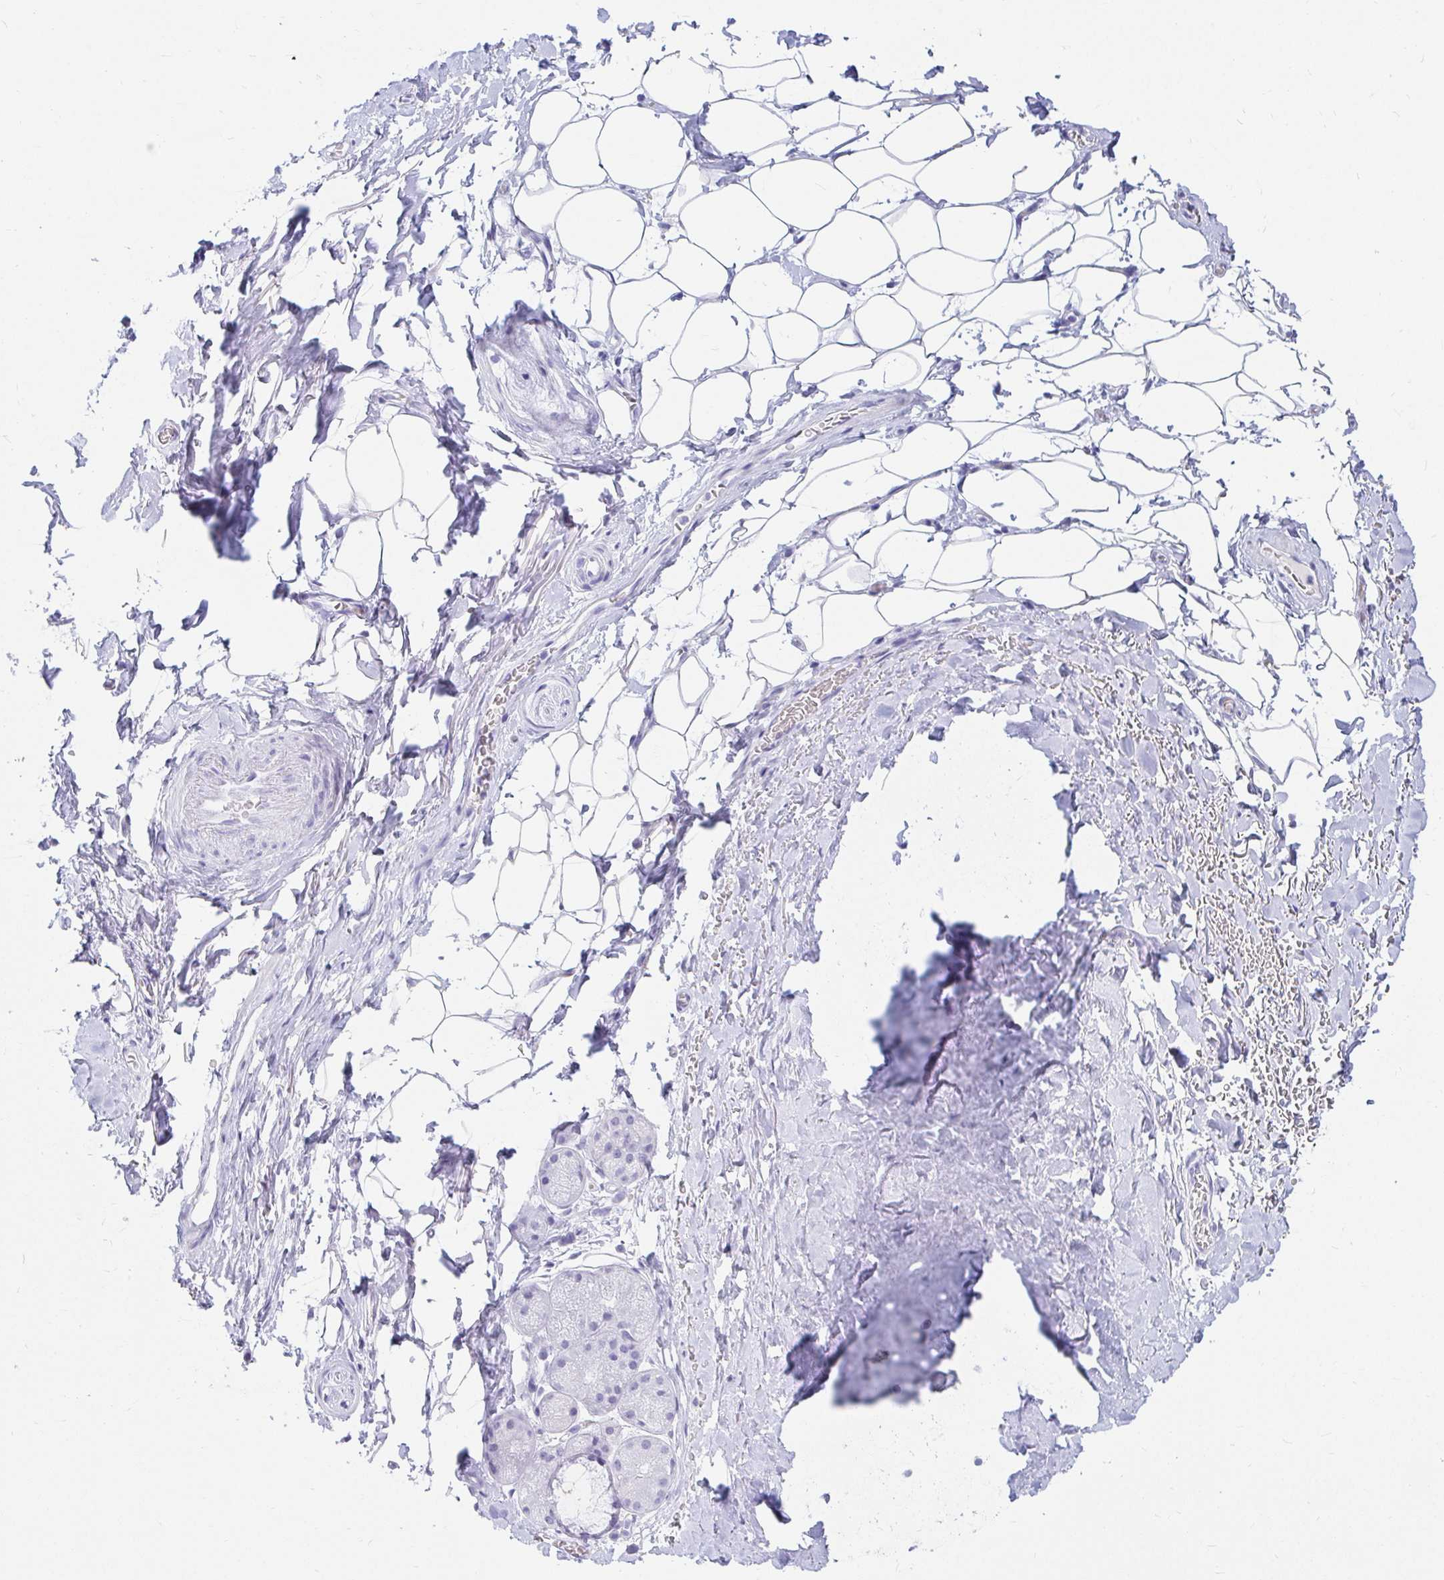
{"staining": {"intensity": "negative", "quantity": "none", "location": "none"}, "tissue": "adipose tissue", "cell_type": "Adipocytes", "image_type": "normal", "snomed": [{"axis": "morphology", "description": "Normal tissue, NOS"}, {"axis": "topography", "description": "Lymph node"}, {"axis": "topography", "description": "Cartilage tissue"}, {"axis": "topography", "description": "Bronchus"}], "caption": "This image is of unremarkable adipose tissue stained with immunohistochemistry to label a protein in brown with the nuclei are counter-stained blue. There is no expression in adipocytes.", "gene": "OR6T1", "patient": {"sex": "female", "age": 70}}